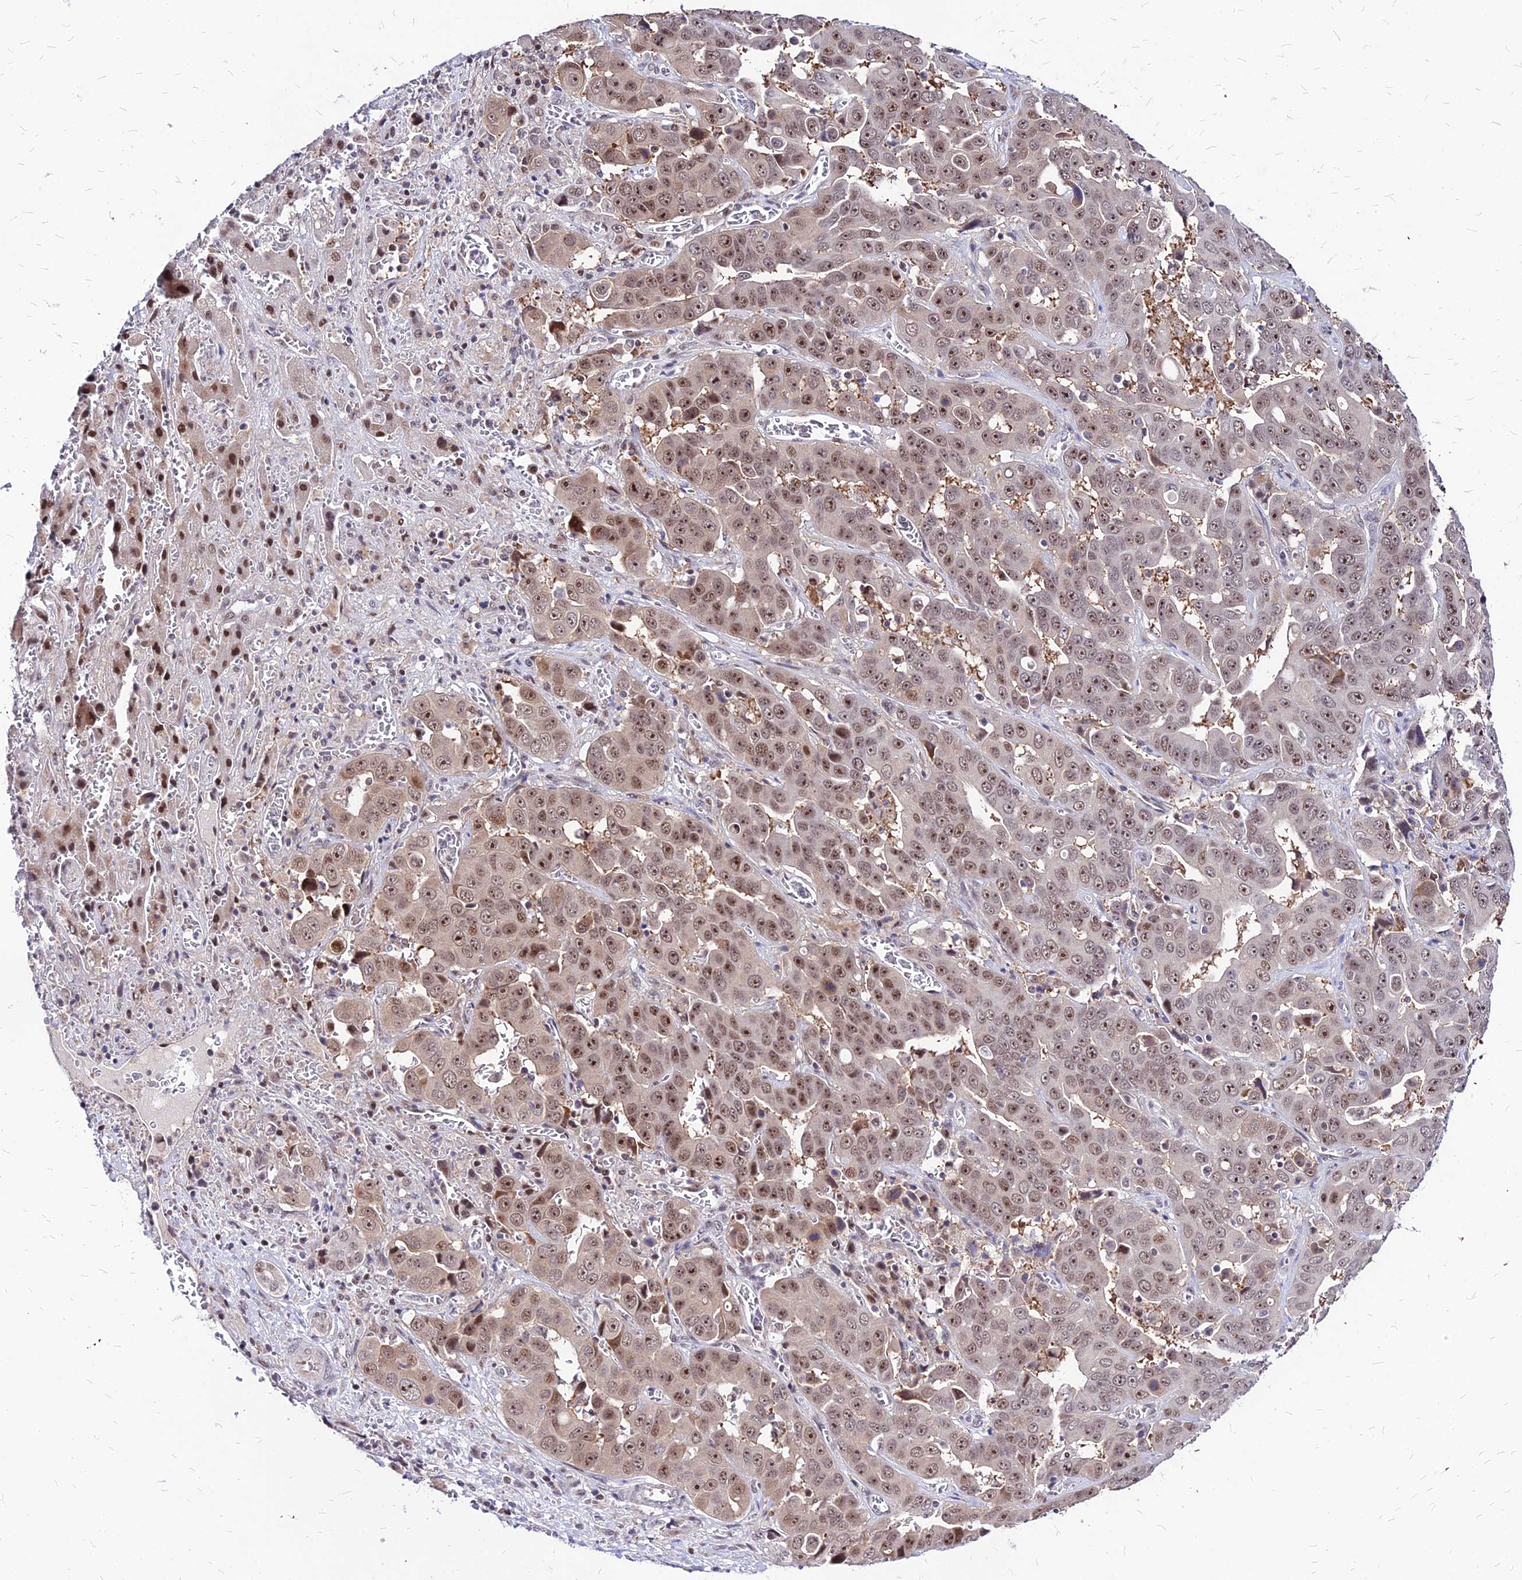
{"staining": {"intensity": "strong", "quantity": "25%-75%", "location": "nuclear"}, "tissue": "liver cancer", "cell_type": "Tumor cells", "image_type": "cancer", "snomed": [{"axis": "morphology", "description": "Cholangiocarcinoma"}, {"axis": "topography", "description": "Liver"}], "caption": "About 25%-75% of tumor cells in human cholangiocarcinoma (liver) display strong nuclear protein staining as visualized by brown immunohistochemical staining.", "gene": "DDX55", "patient": {"sex": "female", "age": 52}}